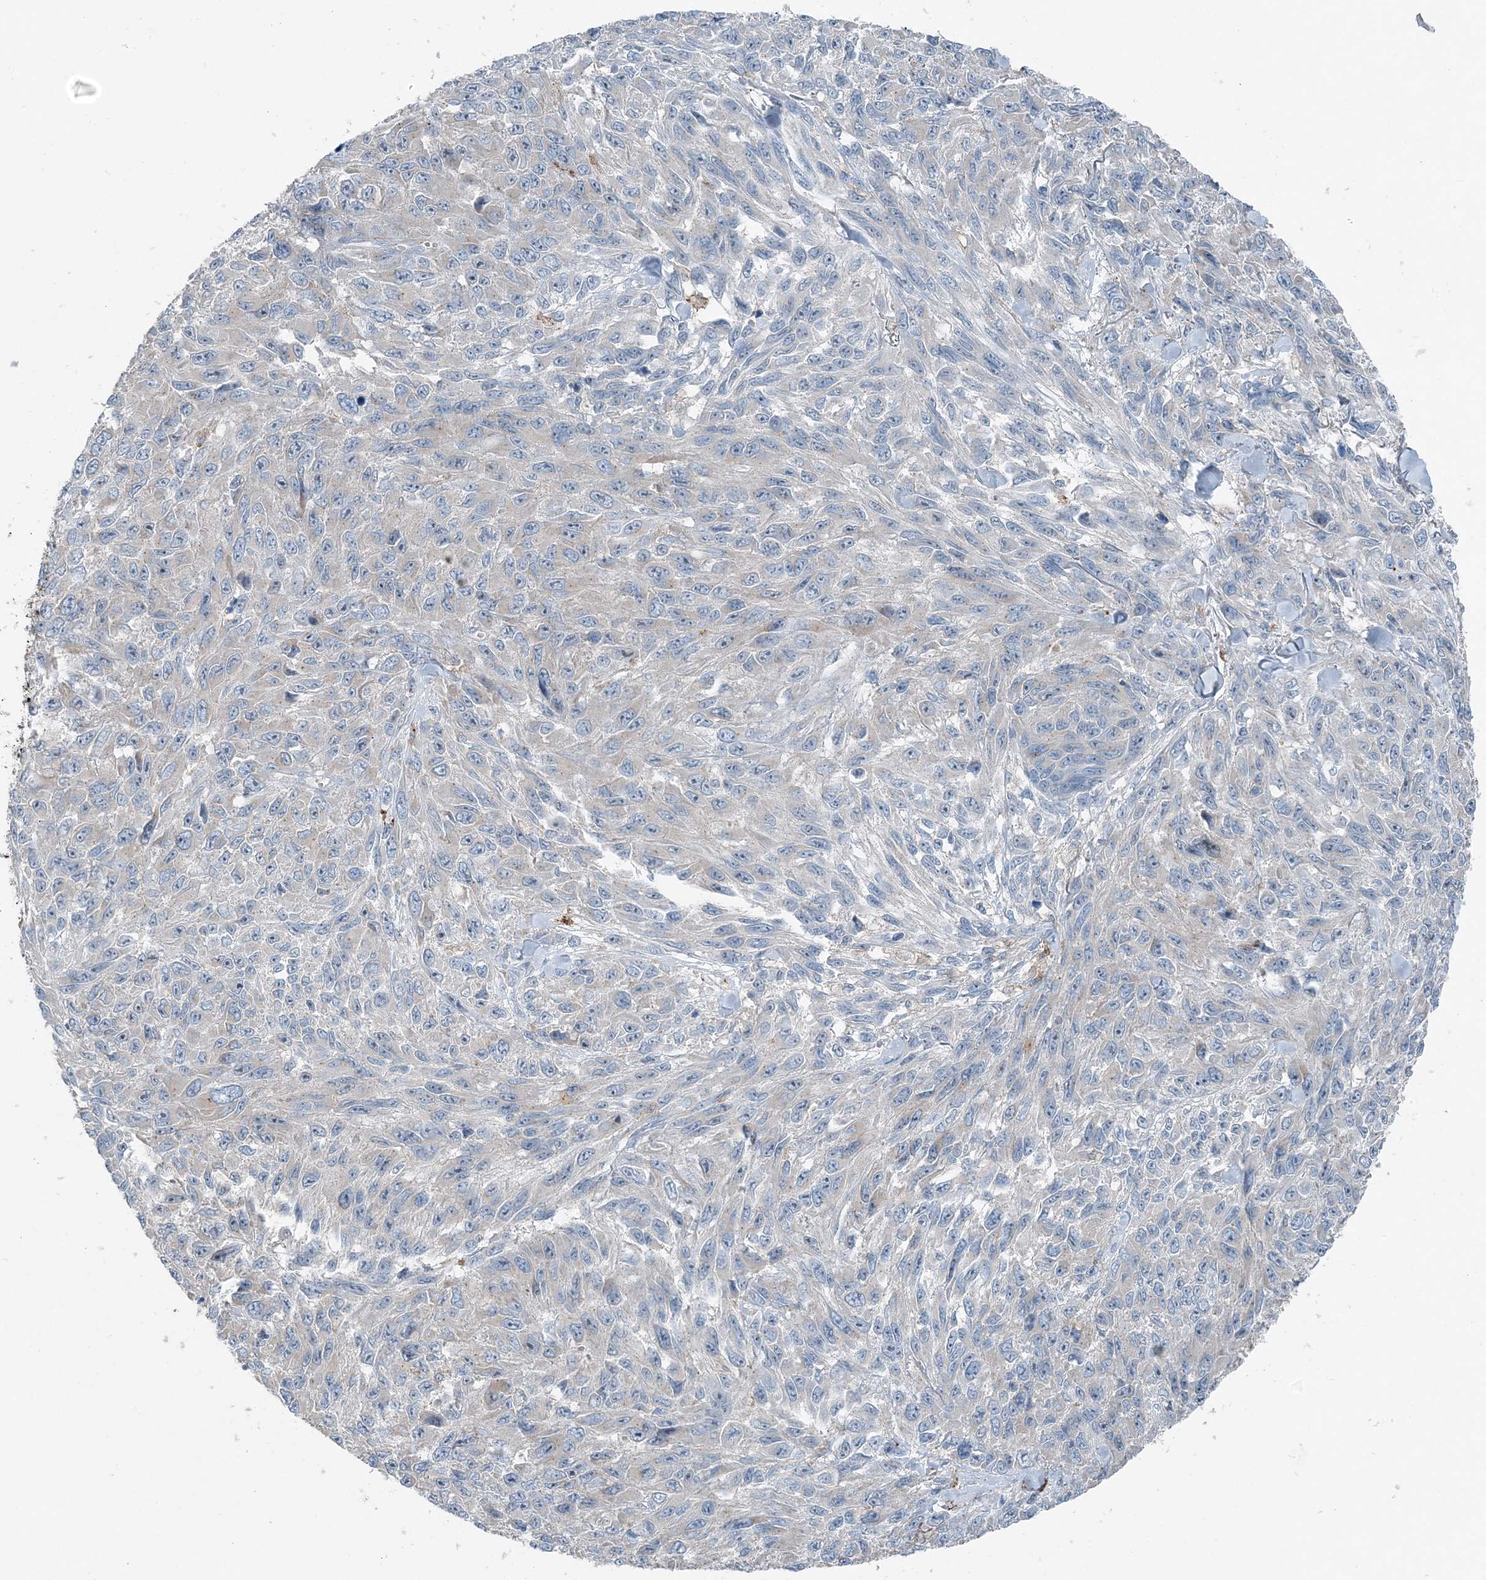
{"staining": {"intensity": "negative", "quantity": "none", "location": "none"}, "tissue": "melanoma", "cell_type": "Tumor cells", "image_type": "cancer", "snomed": [{"axis": "morphology", "description": "Malignant melanoma, NOS"}, {"axis": "topography", "description": "Skin"}], "caption": "Immunohistochemistry micrograph of human melanoma stained for a protein (brown), which shows no expression in tumor cells. (DAB IHC visualized using brightfield microscopy, high magnification).", "gene": "KY", "patient": {"sex": "female", "age": 96}}